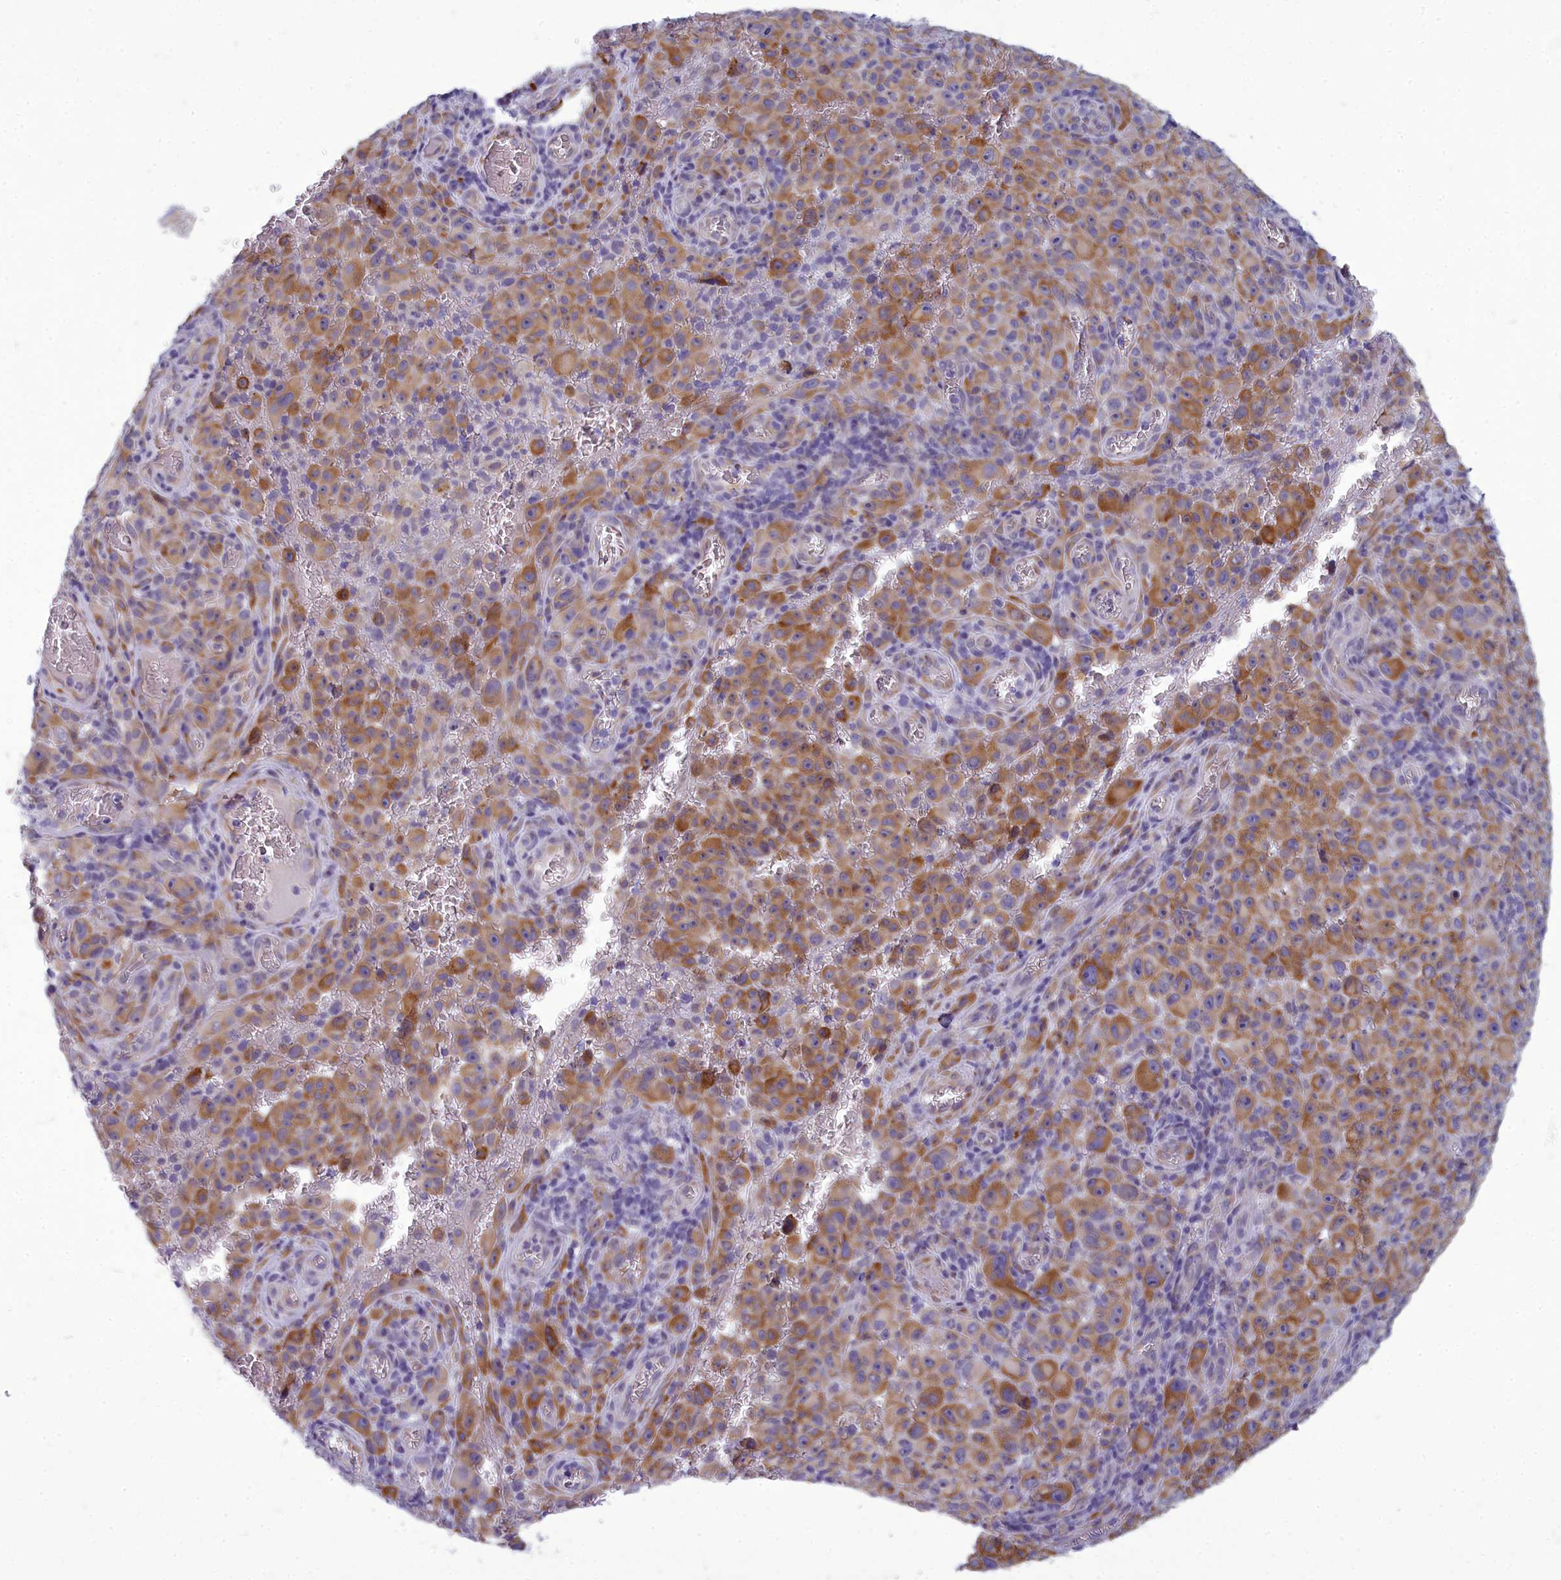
{"staining": {"intensity": "moderate", "quantity": ">75%", "location": "cytoplasmic/membranous"}, "tissue": "melanoma", "cell_type": "Tumor cells", "image_type": "cancer", "snomed": [{"axis": "morphology", "description": "Malignant melanoma, NOS"}, {"axis": "topography", "description": "Skin"}], "caption": "This histopathology image reveals malignant melanoma stained with immunohistochemistry (IHC) to label a protein in brown. The cytoplasmic/membranous of tumor cells show moderate positivity for the protein. Nuclei are counter-stained blue.", "gene": "CENATAC", "patient": {"sex": "female", "age": 82}}